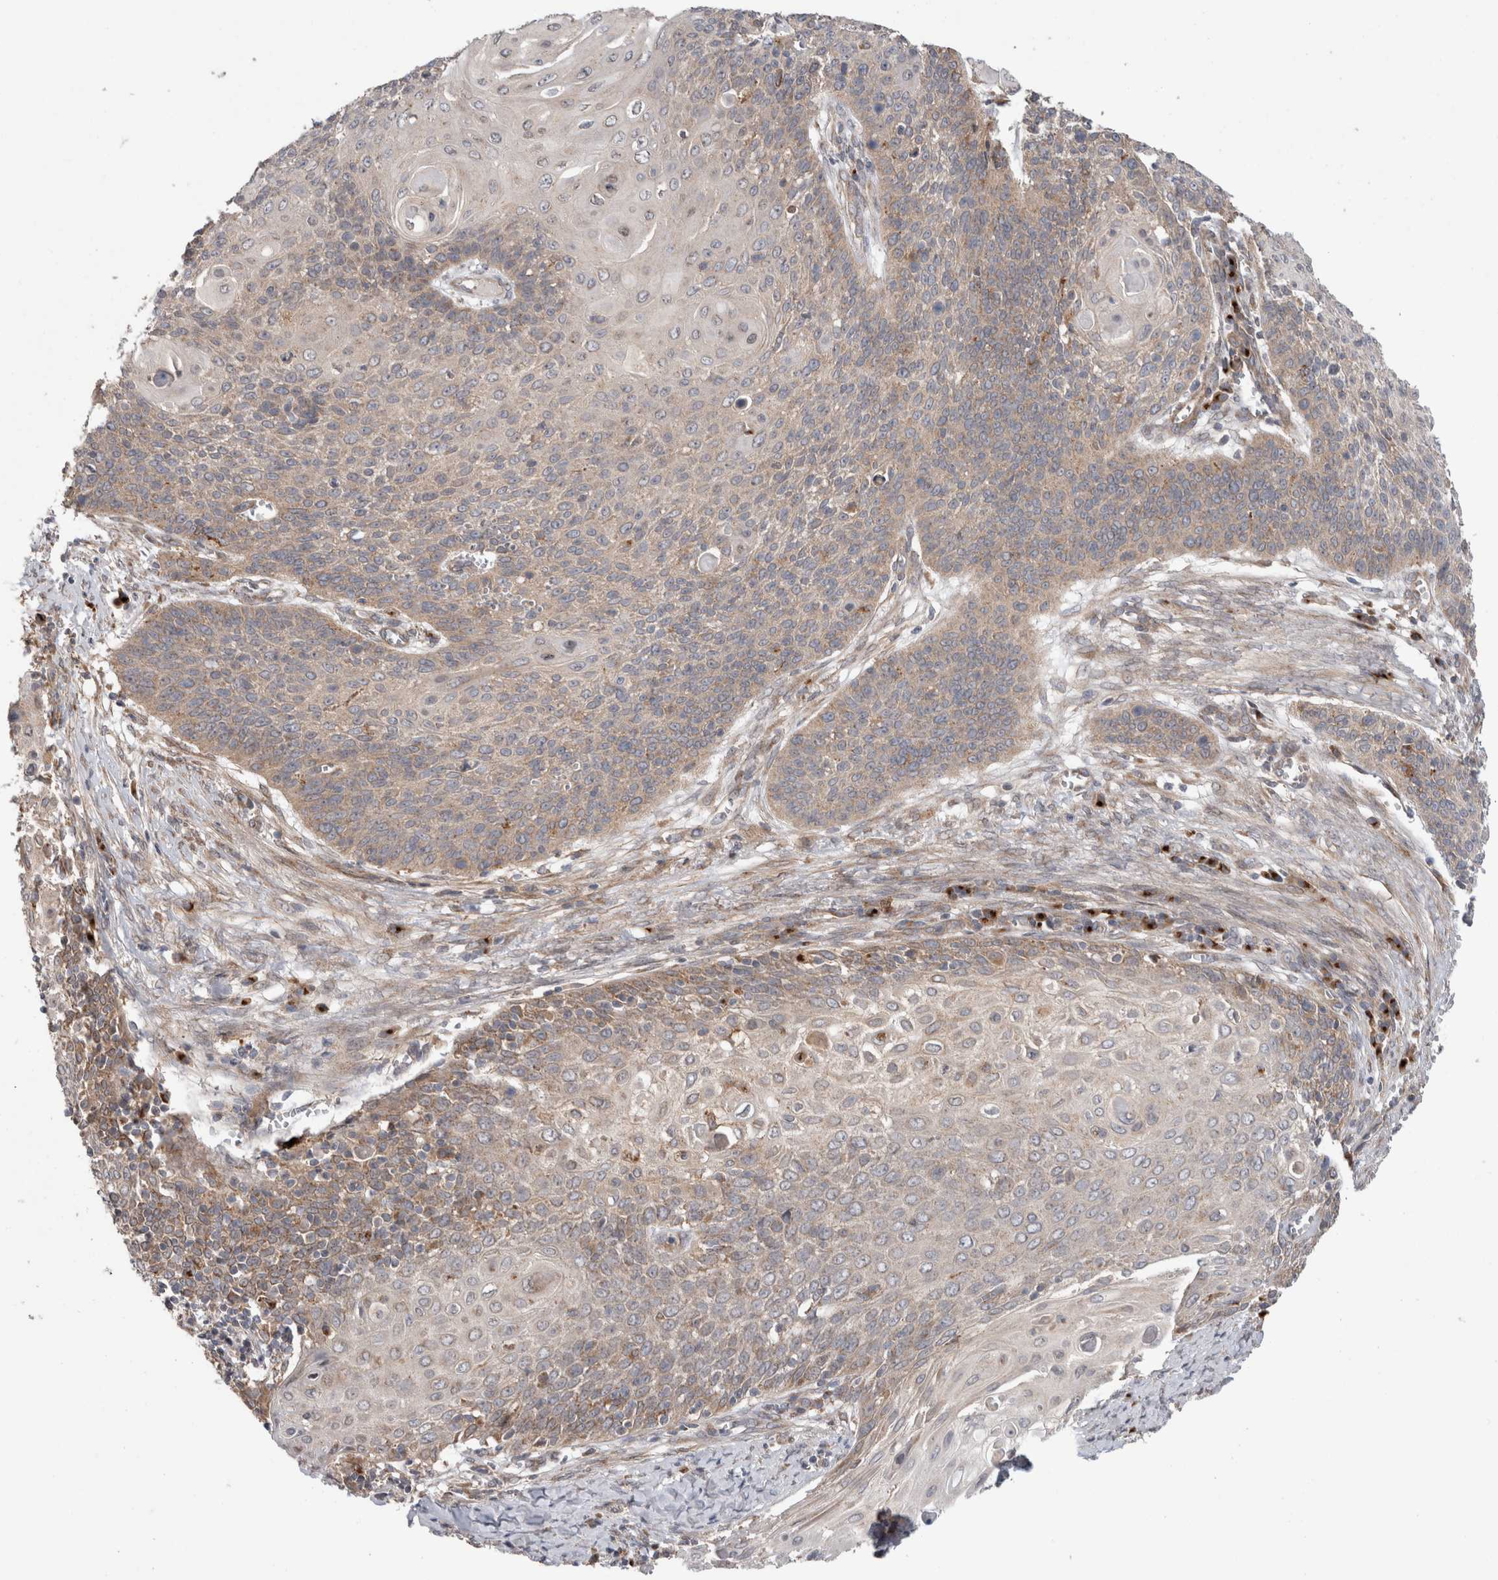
{"staining": {"intensity": "moderate", "quantity": ">75%", "location": "cytoplasmic/membranous"}, "tissue": "cervical cancer", "cell_type": "Tumor cells", "image_type": "cancer", "snomed": [{"axis": "morphology", "description": "Squamous cell carcinoma, NOS"}, {"axis": "topography", "description": "Cervix"}], "caption": "Human squamous cell carcinoma (cervical) stained with a brown dye shows moderate cytoplasmic/membranous positive expression in about >75% of tumor cells.", "gene": "TRIM5", "patient": {"sex": "female", "age": 39}}